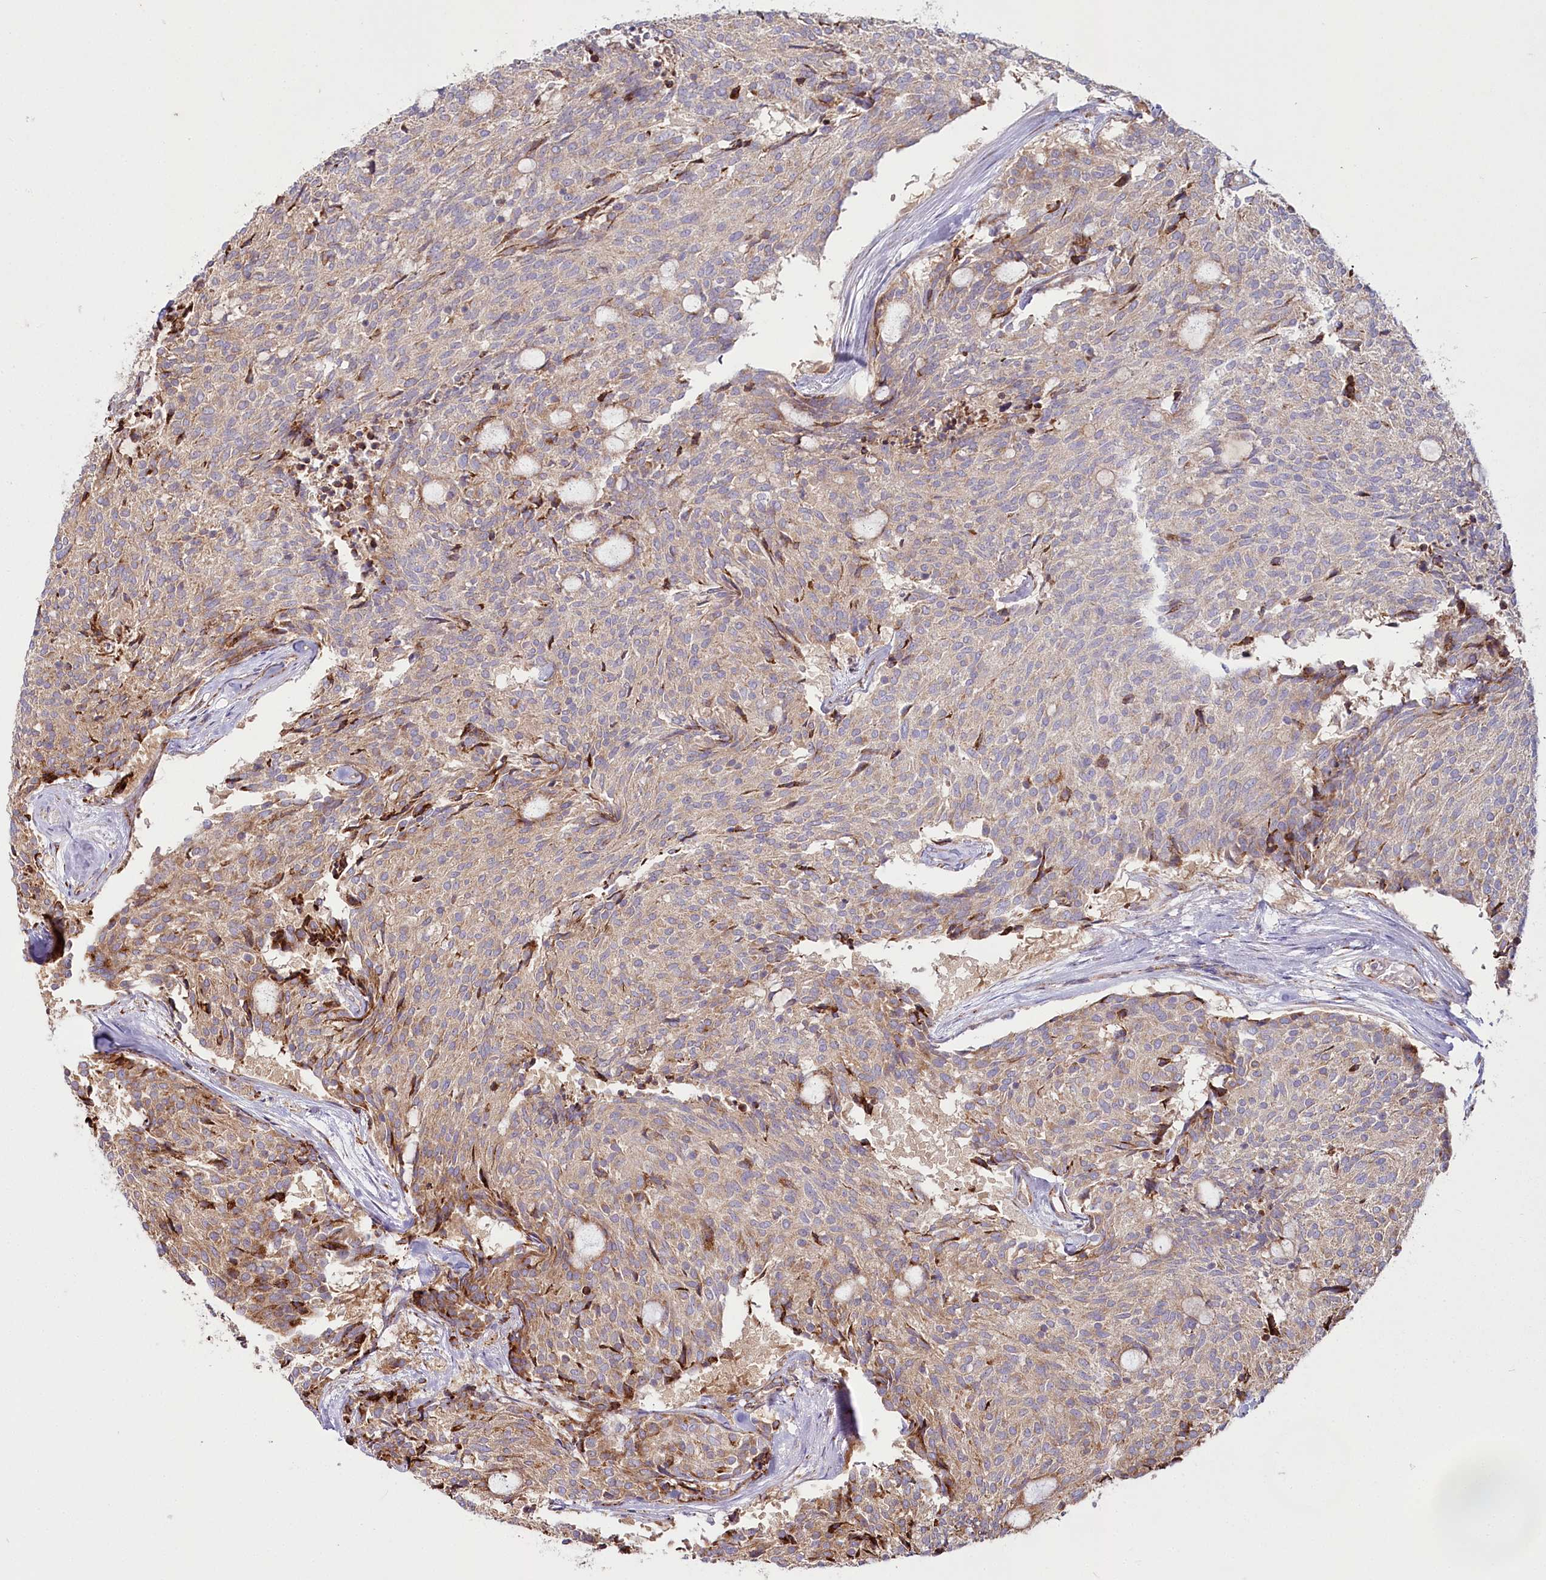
{"staining": {"intensity": "moderate", "quantity": "25%-75%", "location": "cytoplasmic/membranous"}, "tissue": "carcinoid", "cell_type": "Tumor cells", "image_type": "cancer", "snomed": [{"axis": "morphology", "description": "Carcinoid, malignant, NOS"}, {"axis": "topography", "description": "Pancreas"}], "caption": "The histopathology image shows a brown stain indicating the presence of a protein in the cytoplasmic/membranous of tumor cells in carcinoid (malignant). The staining was performed using DAB, with brown indicating positive protein expression. Nuclei are stained blue with hematoxylin.", "gene": "POGLUT1", "patient": {"sex": "female", "age": 54}}